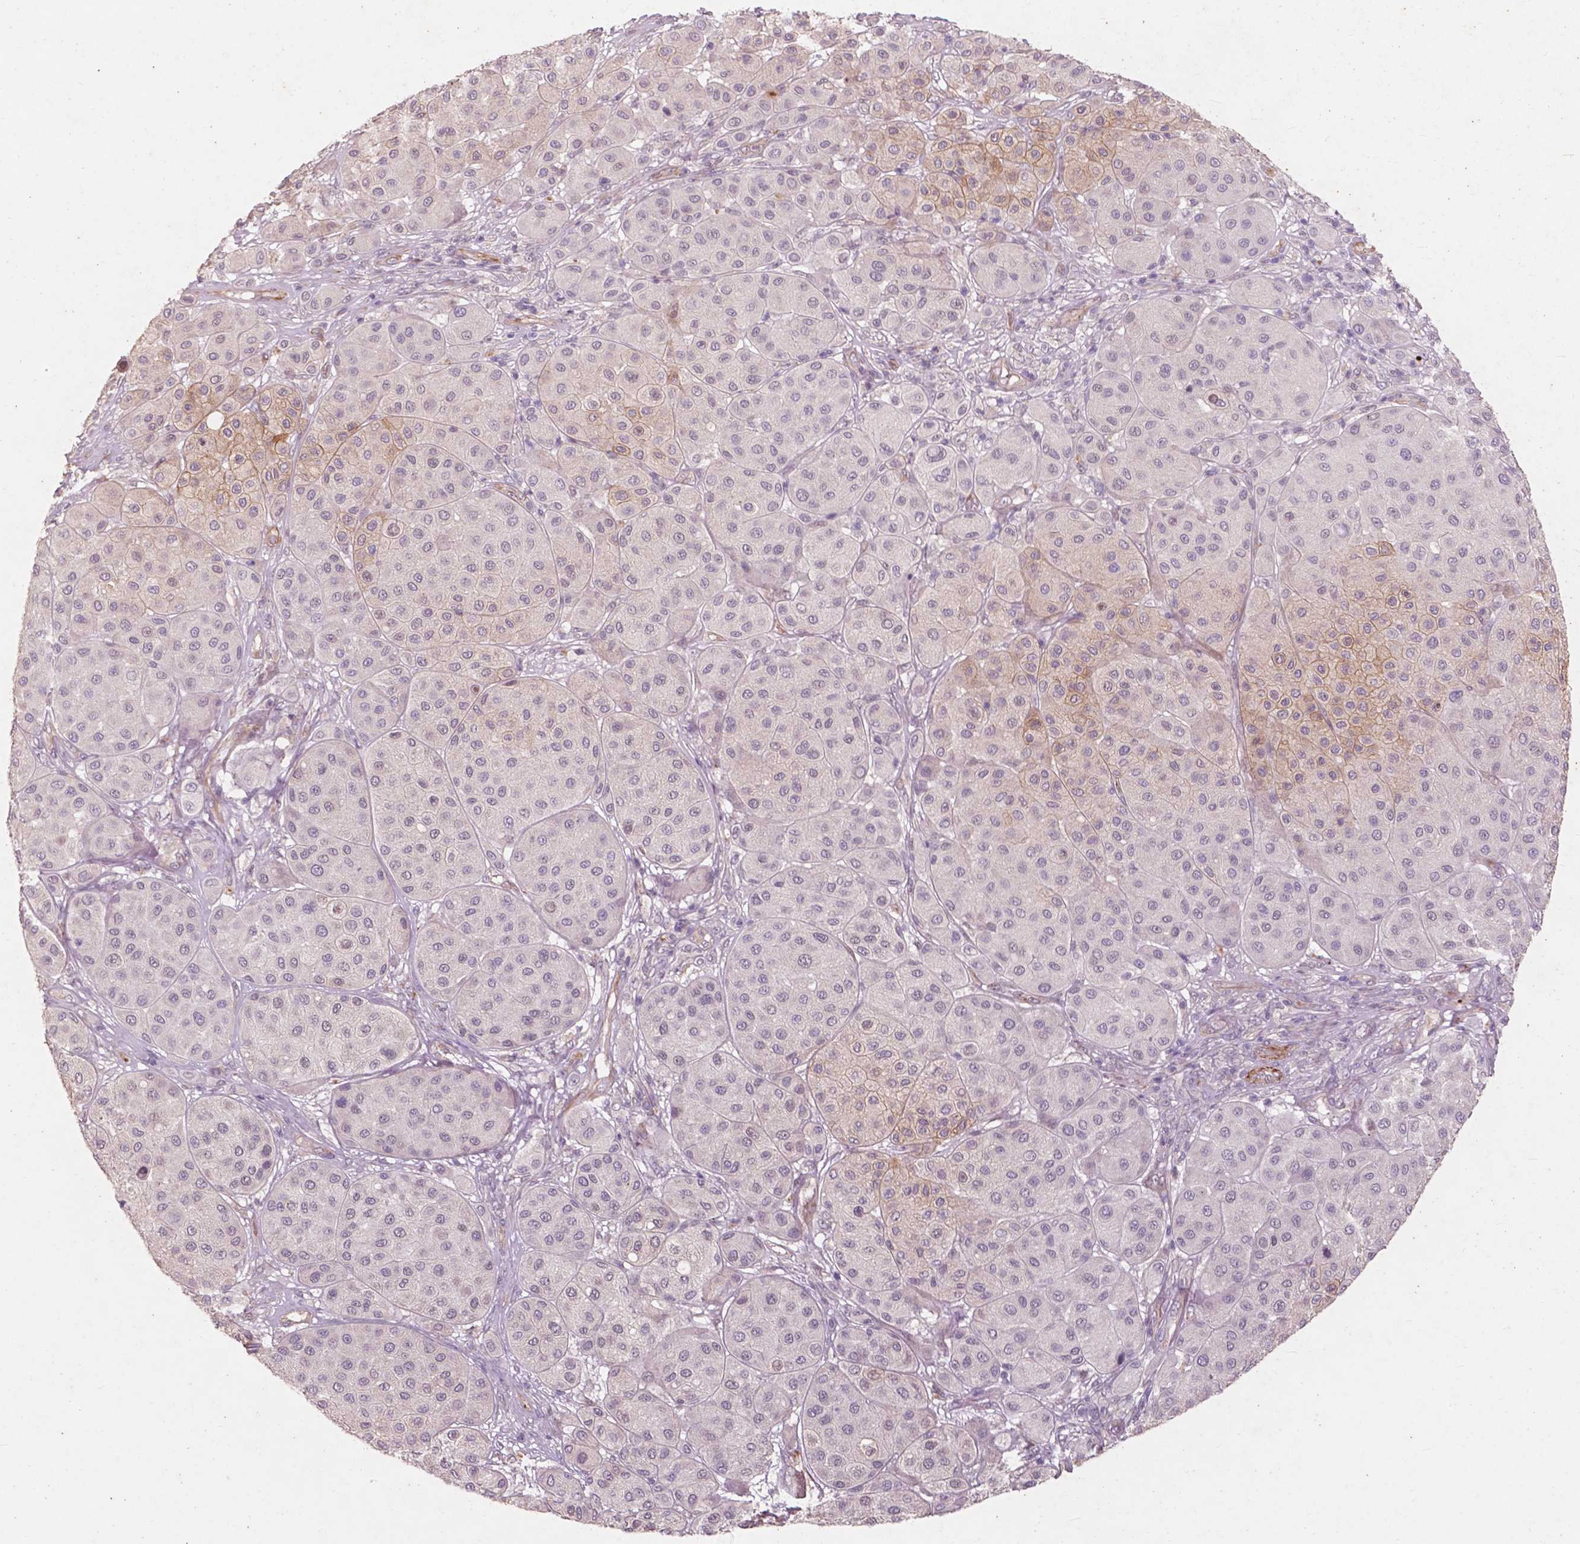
{"staining": {"intensity": "weak", "quantity": "<25%", "location": "cytoplasmic/membranous"}, "tissue": "melanoma", "cell_type": "Tumor cells", "image_type": "cancer", "snomed": [{"axis": "morphology", "description": "Malignant melanoma, Metastatic site"}, {"axis": "topography", "description": "Smooth muscle"}], "caption": "Tumor cells show no significant protein positivity in malignant melanoma (metastatic site).", "gene": "RFPL4B", "patient": {"sex": "male", "age": 41}}